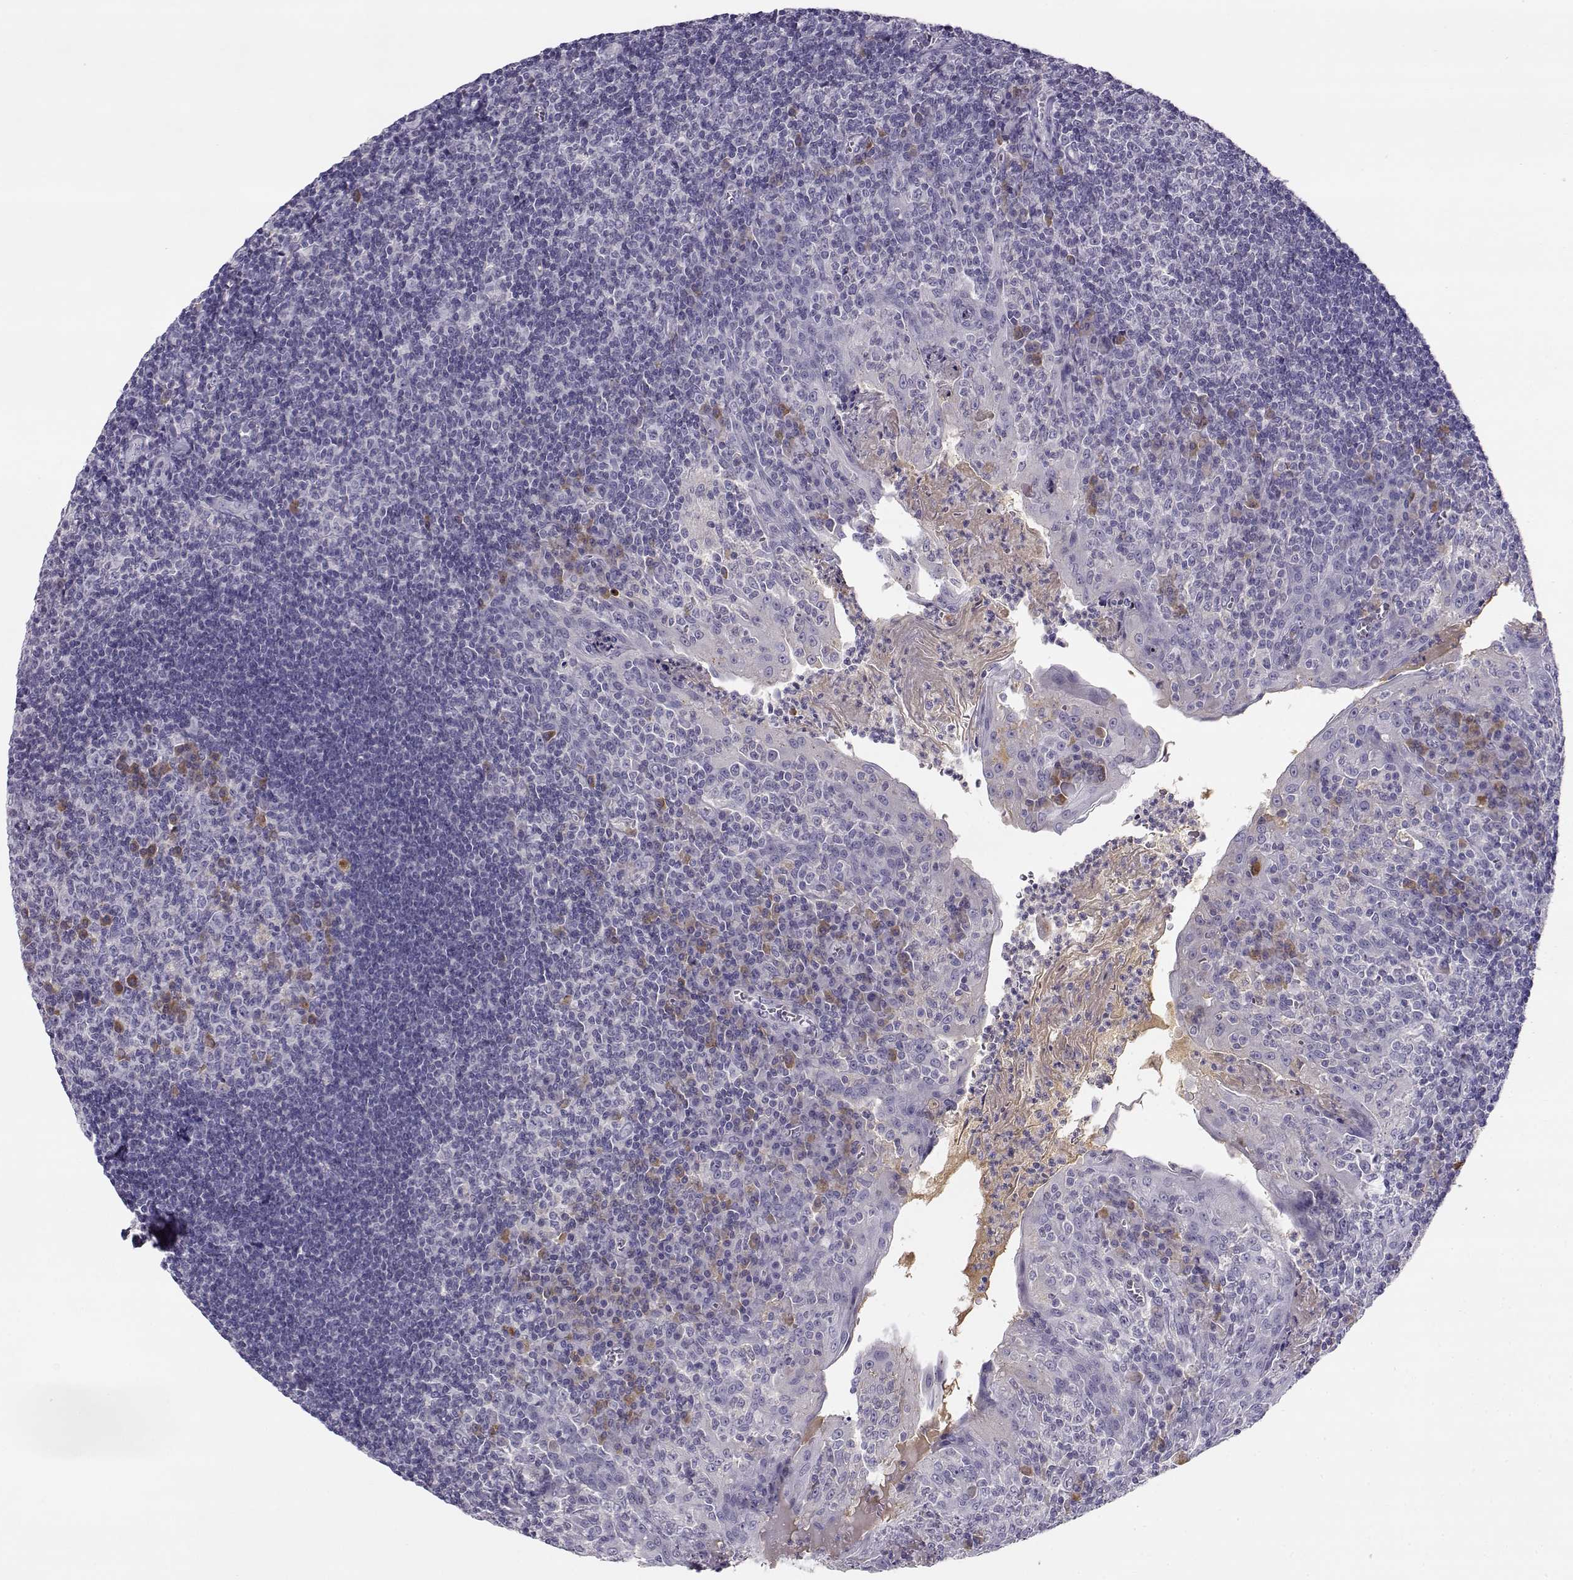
{"staining": {"intensity": "moderate", "quantity": "<25%", "location": "cytoplasmic/membranous"}, "tissue": "tonsil", "cell_type": "Germinal center cells", "image_type": "normal", "snomed": [{"axis": "morphology", "description": "Normal tissue, NOS"}, {"axis": "topography", "description": "Tonsil"}], "caption": "Immunohistochemistry of normal tonsil shows low levels of moderate cytoplasmic/membranous positivity in about <25% of germinal center cells. Using DAB (brown) and hematoxylin (blue) stains, captured at high magnification using brightfield microscopy.", "gene": "SLCO6A1", "patient": {"sex": "female", "age": 12}}